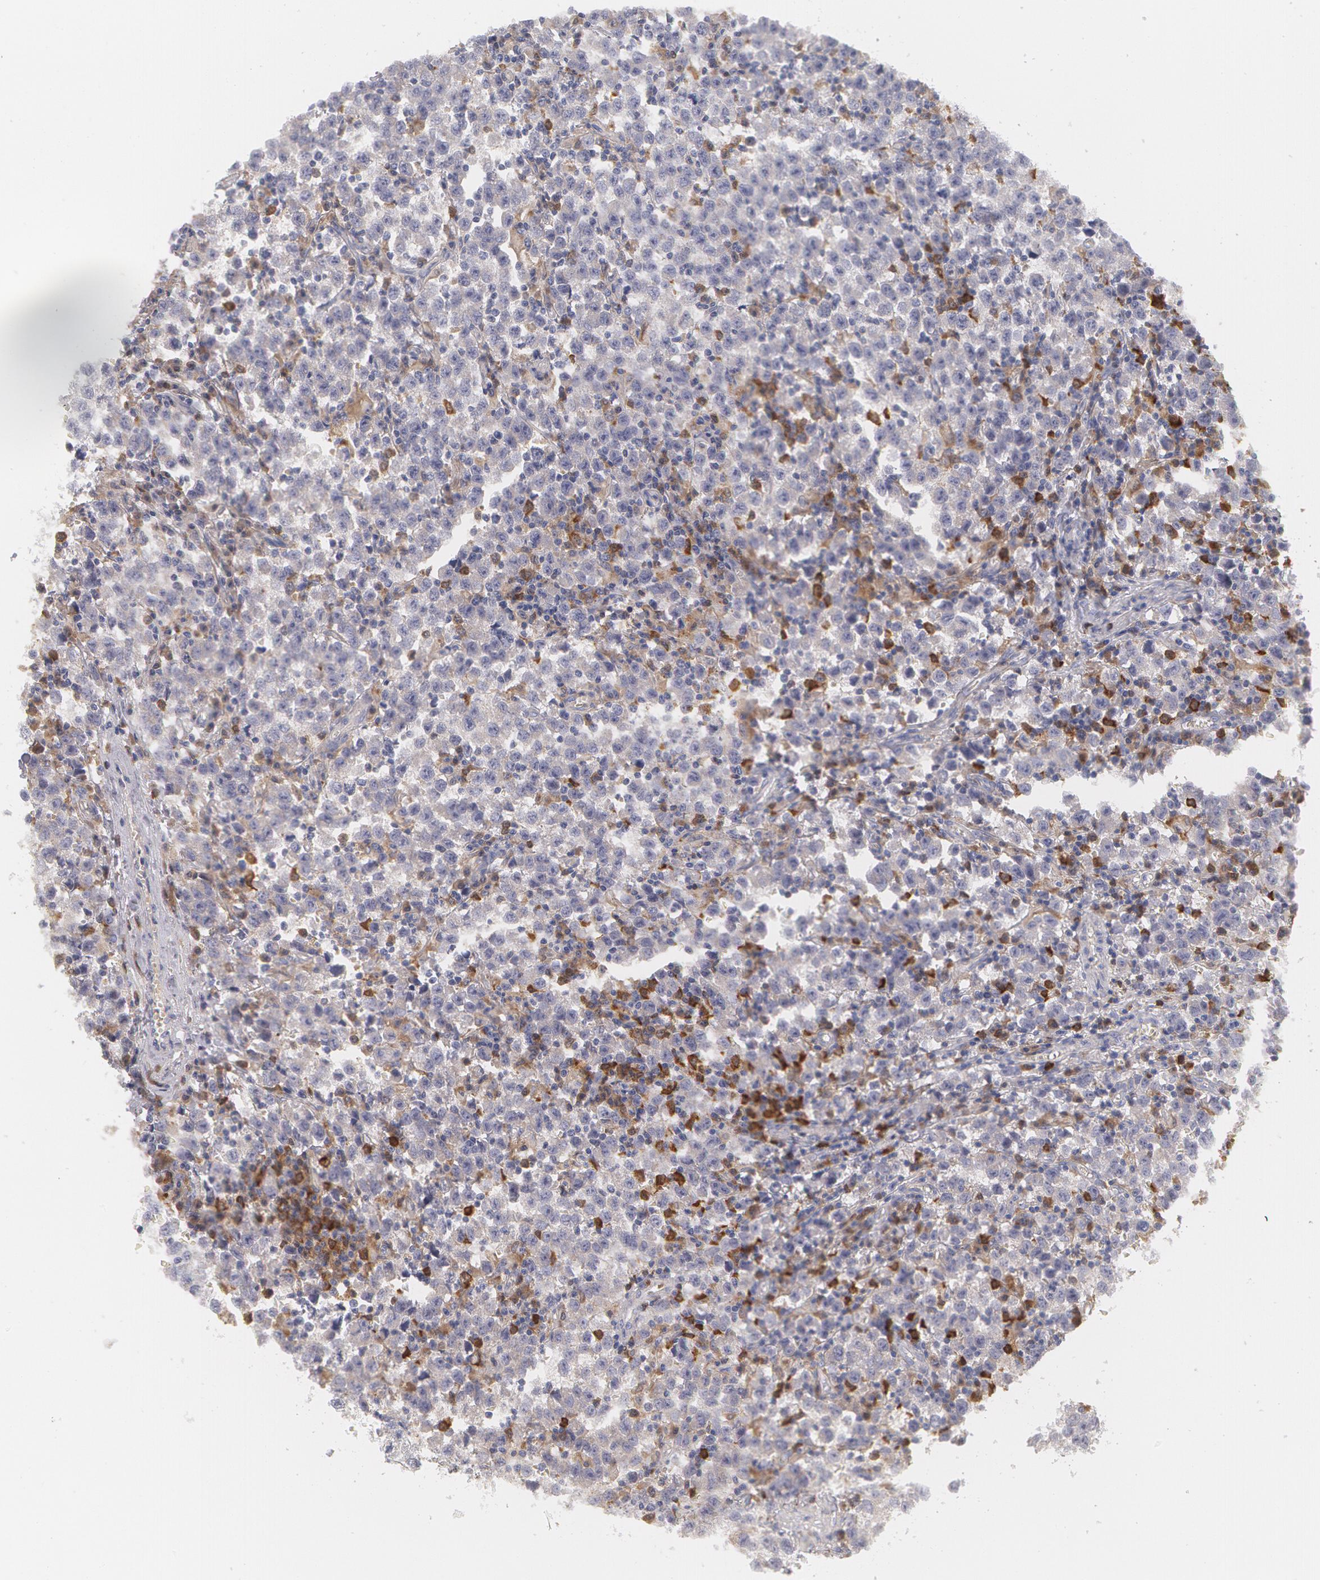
{"staining": {"intensity": "weak", "quantity": "25%-75%", "location": "cytoplasmic/membranous"}, "tissue": "testis cancer", "cell_type": "Tumor cells", "image_type": "cancer", "snomed": [{"axis": "morphology", "description": "Seminoma, NOS"}, {"axis": "topography", "description": "Testis"}], "caption": "Weak cytoplasmic/membranous expression for a protein is present in about 25%-75% of tumor cells of testis cancer using IHC.", "gene": "SYK", "patient": {"sex": "male", "age": 35}}